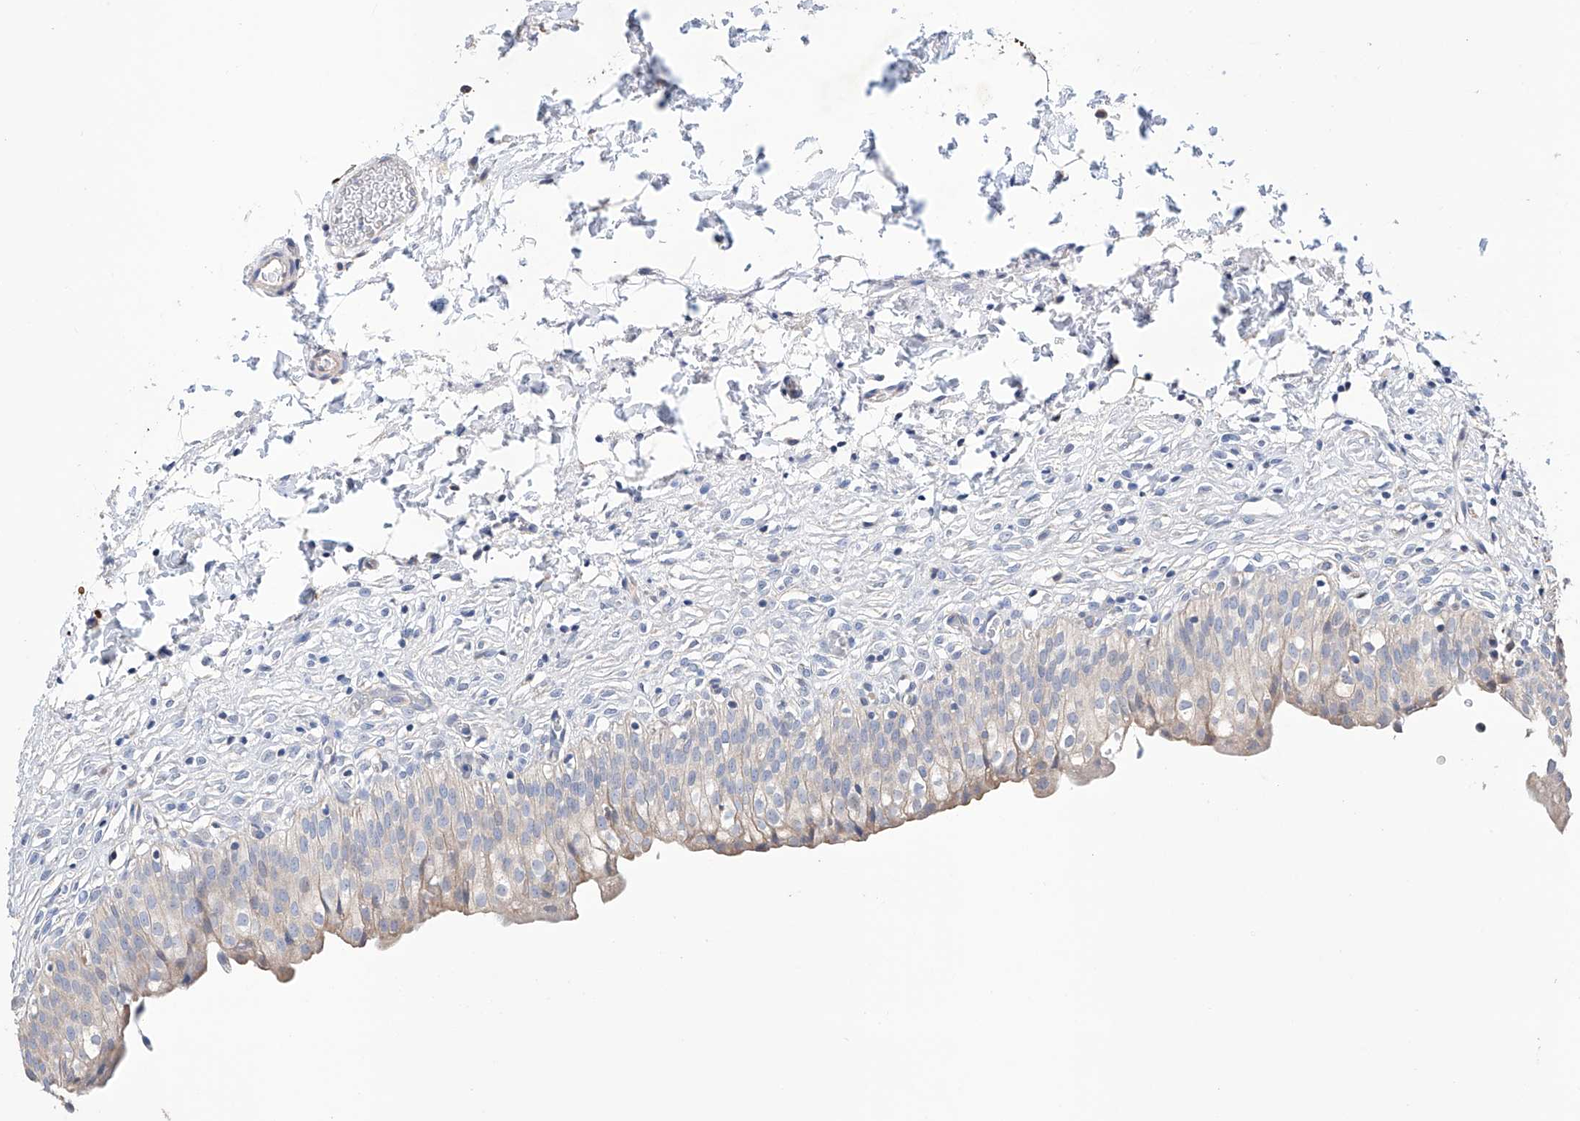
{"staining": {"intensity": "moderate", "quantity": "<25%", "location": "cytoplasmic/membranous"}, "tissue": "urinary bladder", "cell_type": "Urothelial cells", "image_type": "normal", "snomed": [{"axis": "morphology", "description": "Normal tissue, NOS"}, {"axis": "topography", "description": "Urinary bladder"}], "caption": "Immunohistochemistry (IHC) image of normal urinary bladder: urinary bladder stained using immunohistochemistry displays low levels of moderate protein expression localized specifically in the cytoplasmic/membranous of urothelial cells, appearing as a cytoplasmic/membranous brown color.", "gene": "AFG1L", "patient": {"sex": "male", "age": 55}}